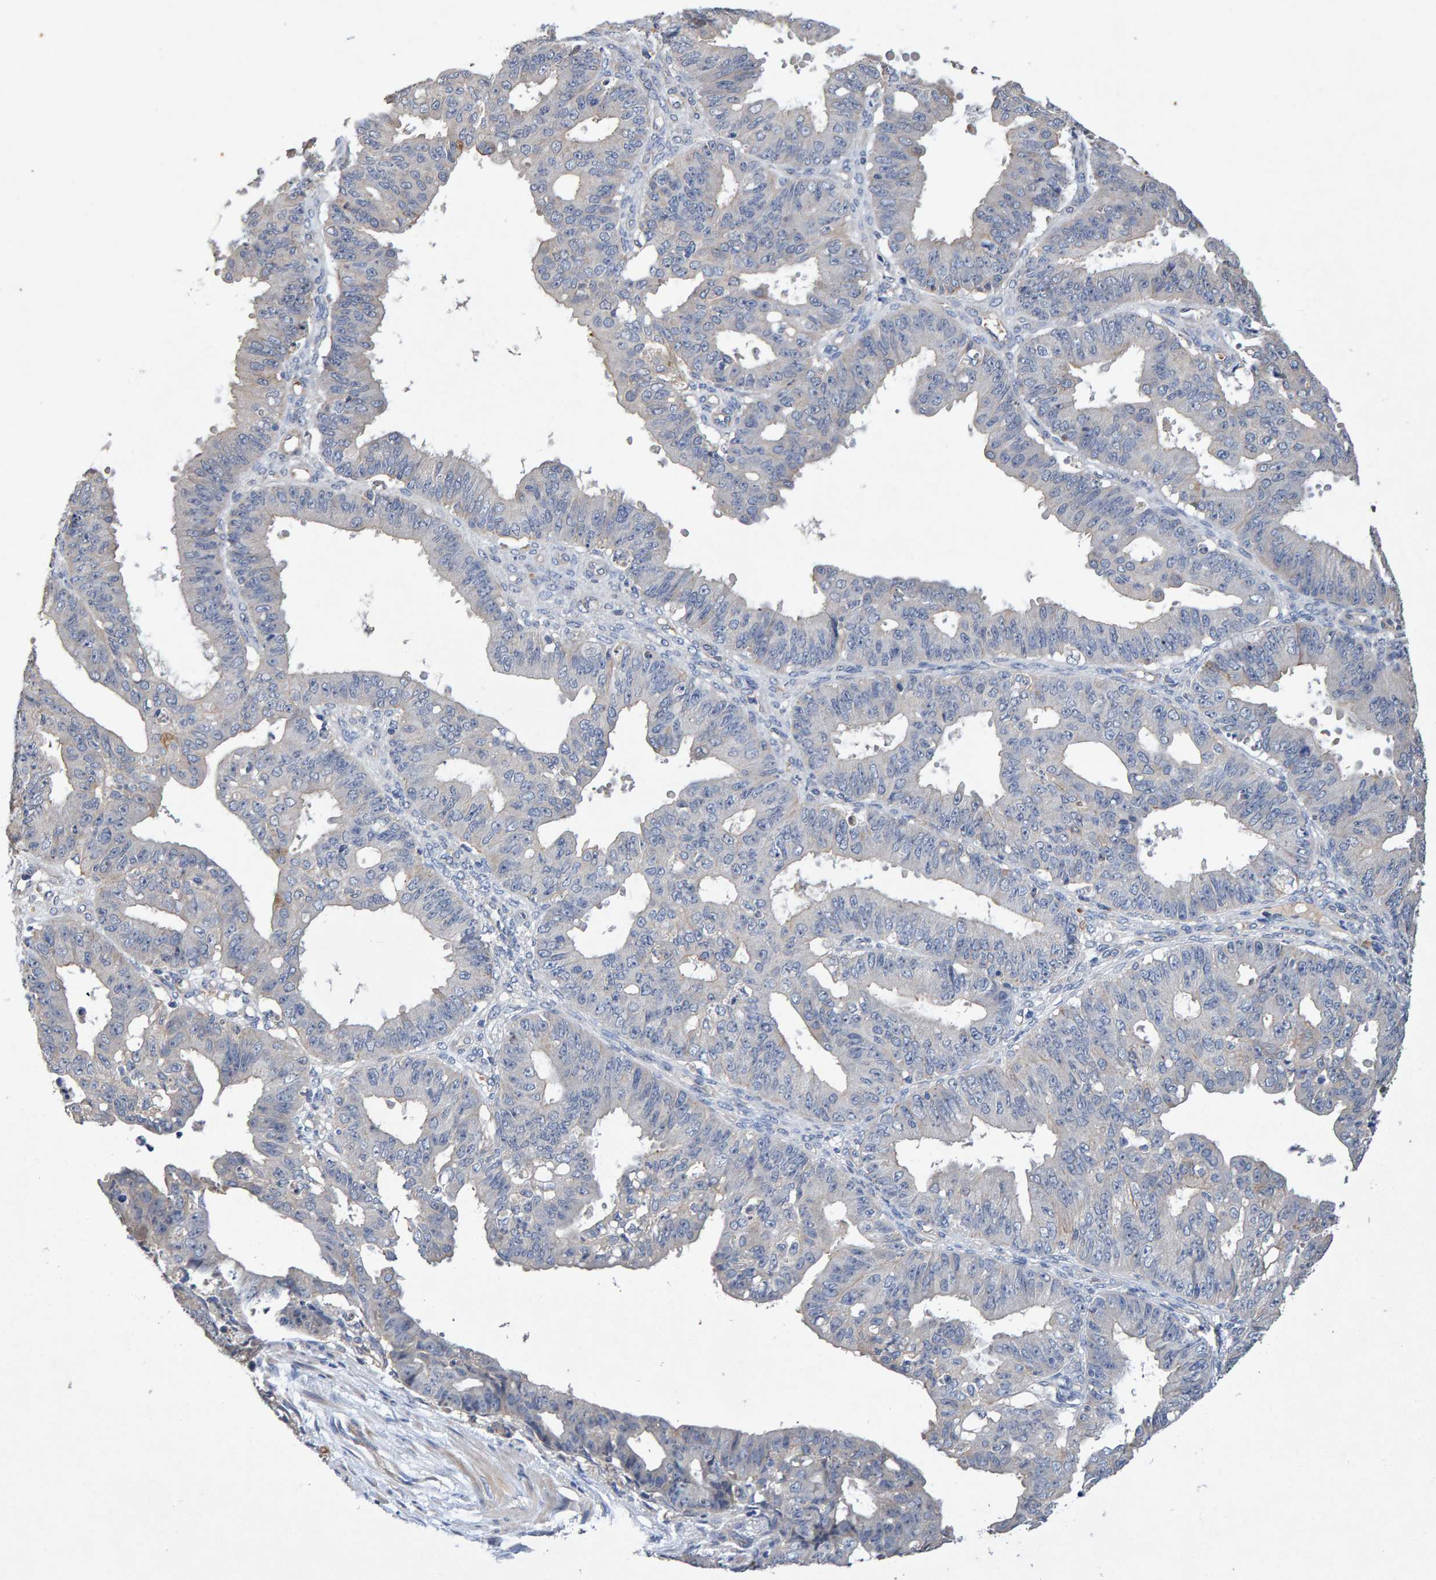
{"staining": {"intensity": "negative", "quantity": "none", "location": "none"}, "tissue": "ovarian cancer", "cell_type": "Tumor cells", "image_type": "cancer", "snomed": [{"axis": "morphology", "description": "Carcinoma, endometroid"}, {"axis": "topography", "description": "Ovary"}], "caption": "IHC image of human ovarian cancer (endometroid carcinoma) stained for a protein (brown), which shows no expression in tumor cells.", "gene": "EFR3A", "patient": {"sex": "female", "age": 42}}